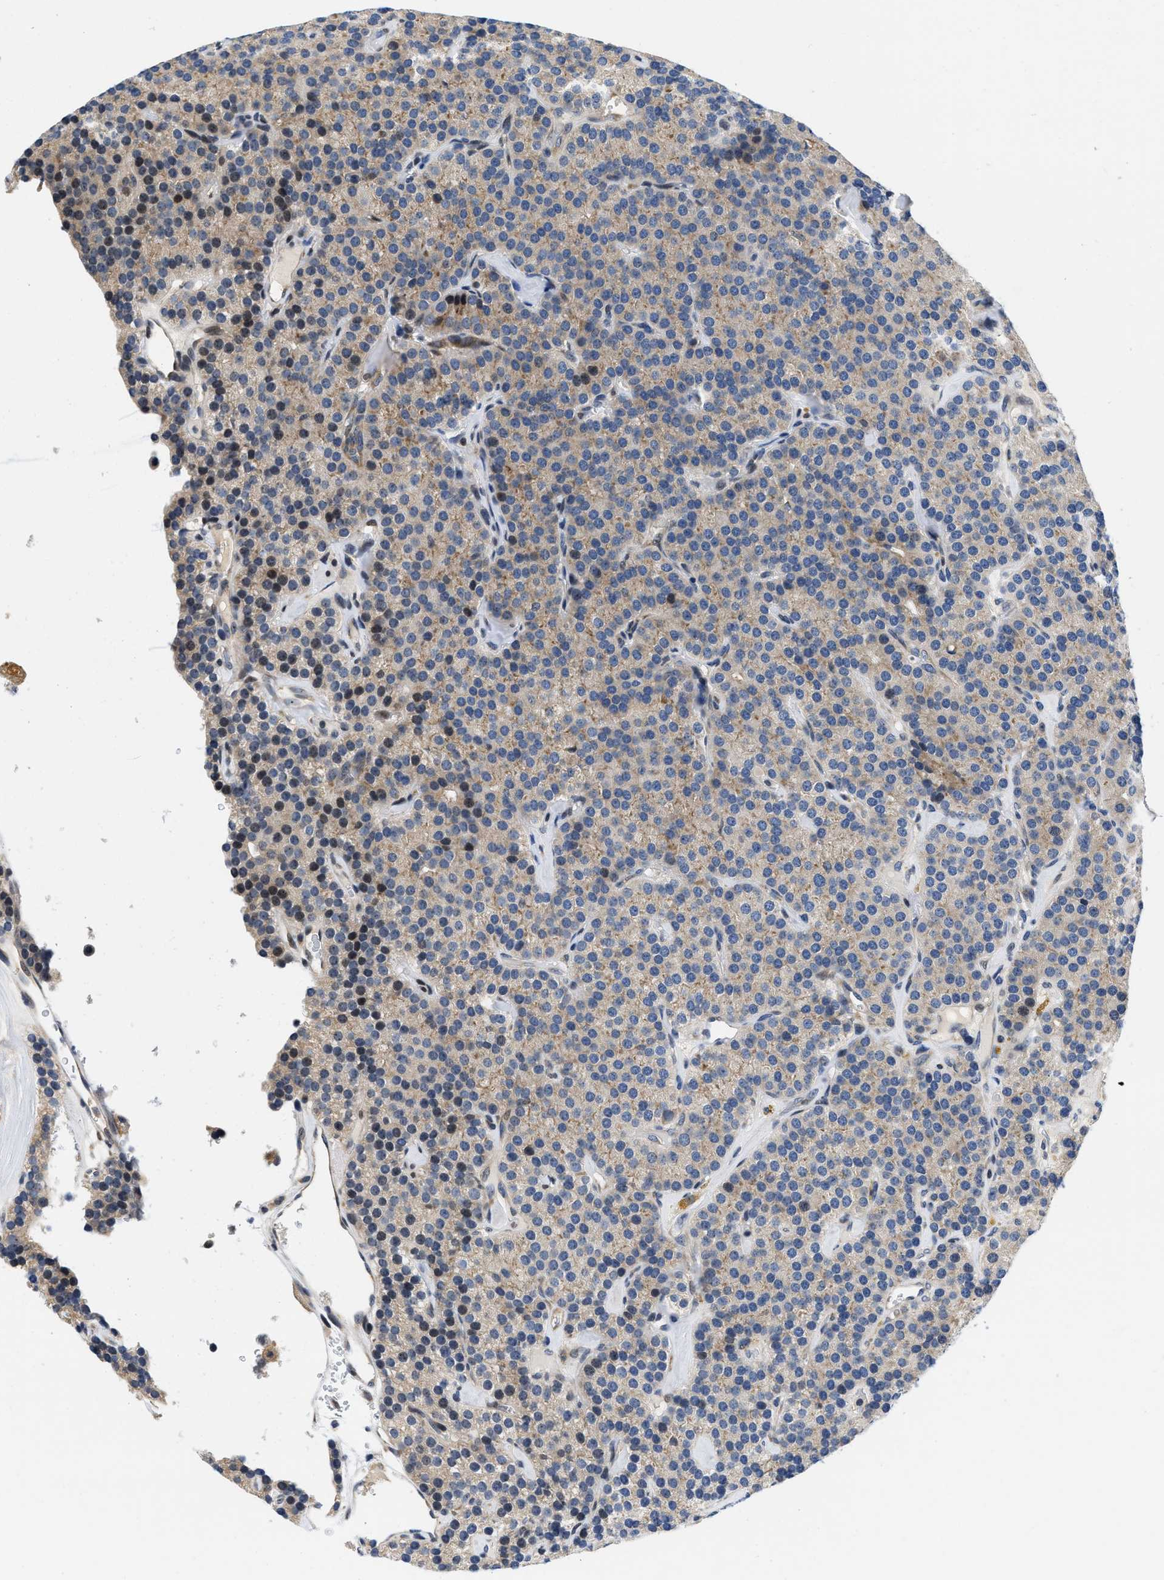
{"staining": {"intensity": "weak", "quantity": ">75%", "location": "cytoplasmic/membranous"}, "tissue": "parathyroid gland", "cell_type": "Glandular cells", "image_type": "normal", "snomed": [{"axis": "morphology", "description": "Normal tissue, NOS"}, {"axis": "morphology", "description": "Adenoma, NOS"}, {"axis": "topography", "description": "Parathyroid gland"}], "caption": "Immunohistochemistry (IHC) staining of benign parathyroid gland, which shows low levels of weak cytoplasmic/membranous positivity in about >75% of glandular cells indicating weak cytoplasmic/membranous protein staining. The staining was performed using DAB (3,3'-diaminobenzidine) (brown) for protein detection and nuclei were counterstained in hematoxylin (blue).", "gene": "IKBKE", "patient": {"sex": "female", "age": 86}}